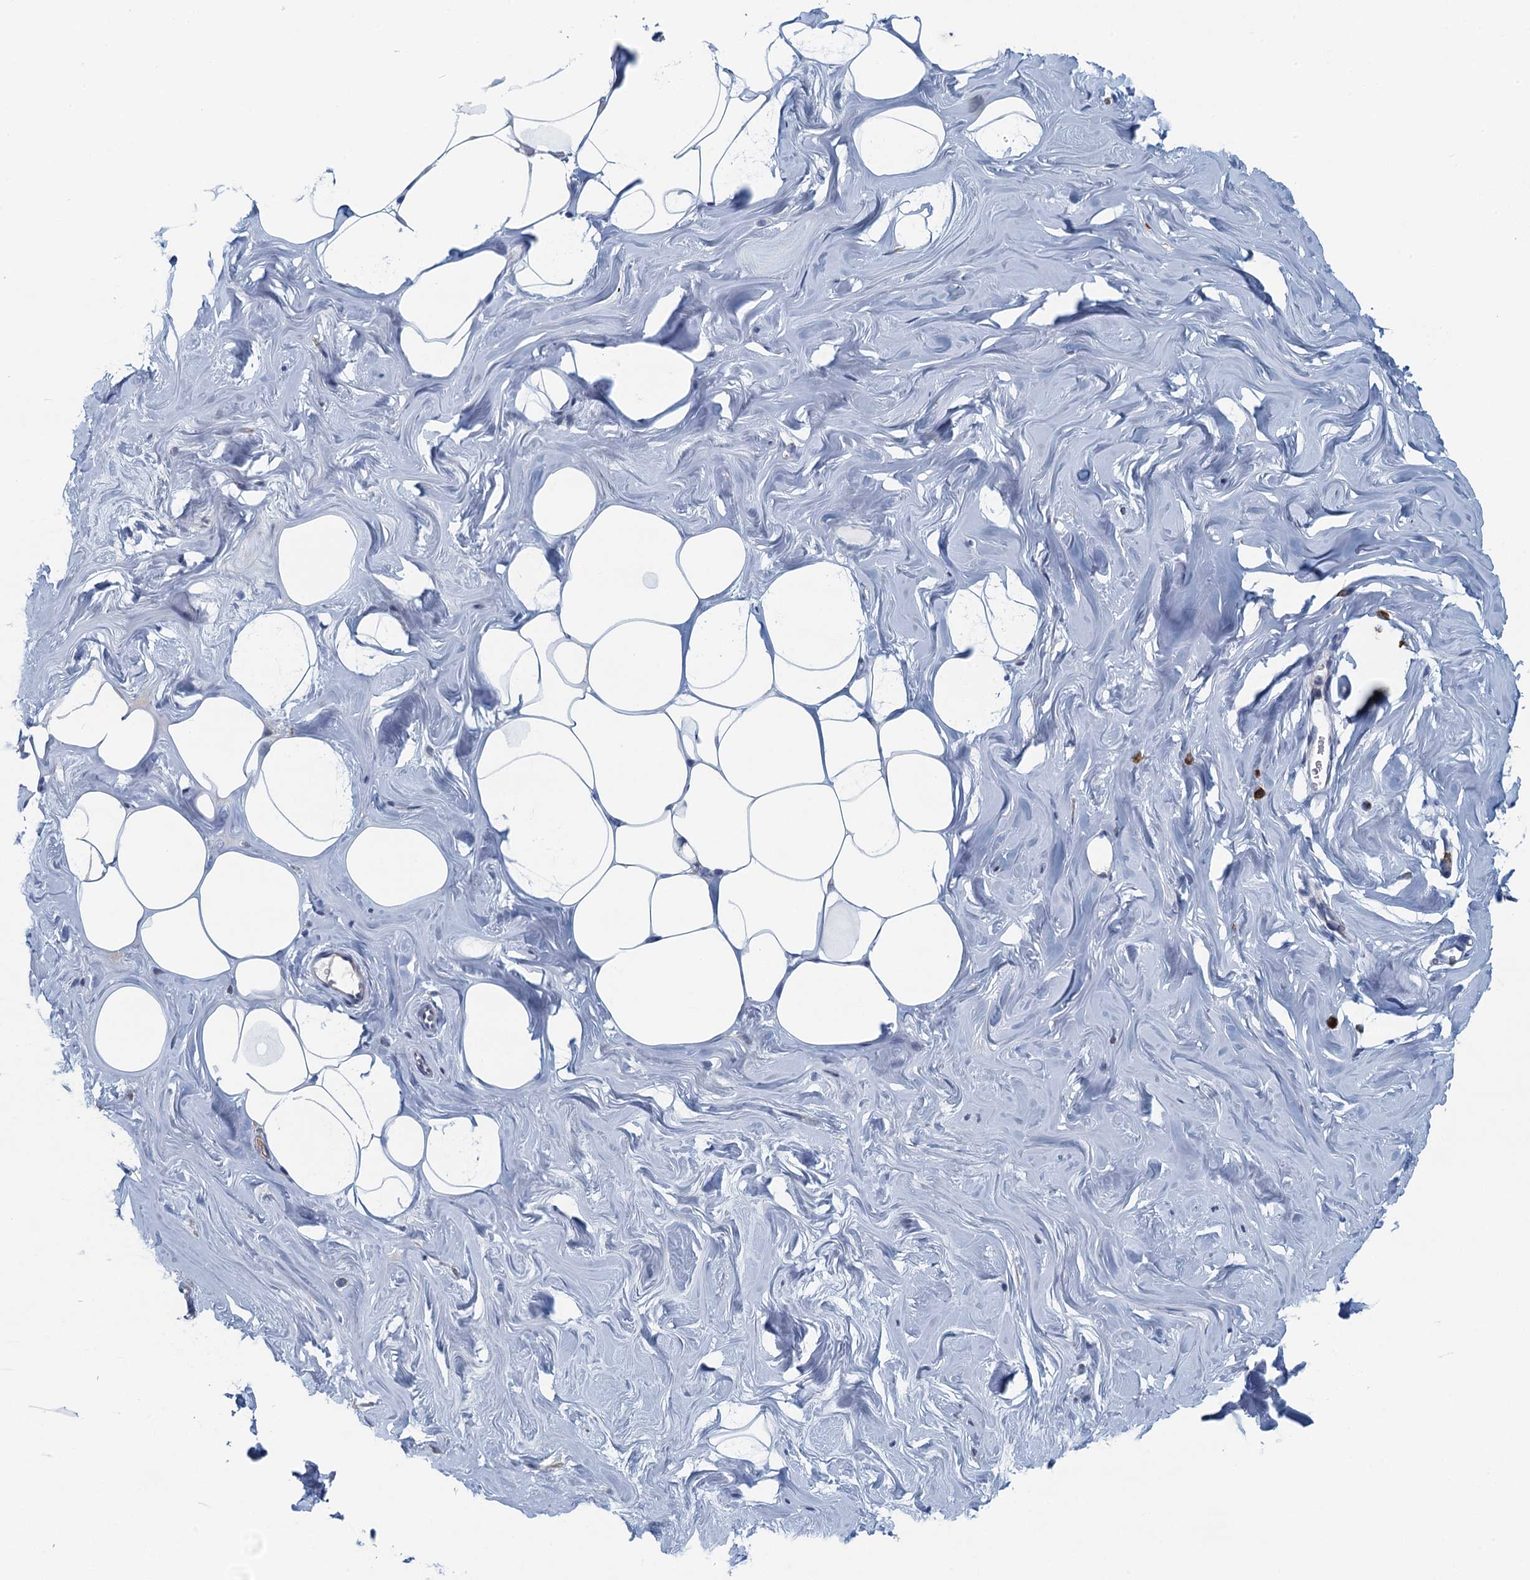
{"staining": {"intensity": "negative", "quantity": "none", "location": "none"}, "tissue": "adipose tissue", "cell_type": "Adipocytes", "image_type": "normal", "snomed": [{"axis": "morphology", "description": "Normal tissue, NOS"}, {"axis": "morphology", "description": "Fibrosis, NOS"}, {"axis": "topography", "description": "Breast"}, {"axis": "topography", "description": "Adipose tissue"}], "caption": "Immunohistochemical staining of normal human adipose tissue shows no significant positivity in adipocytes.", "gene": "MYDGF", "patient": {"sex": "female", "age": 39}}